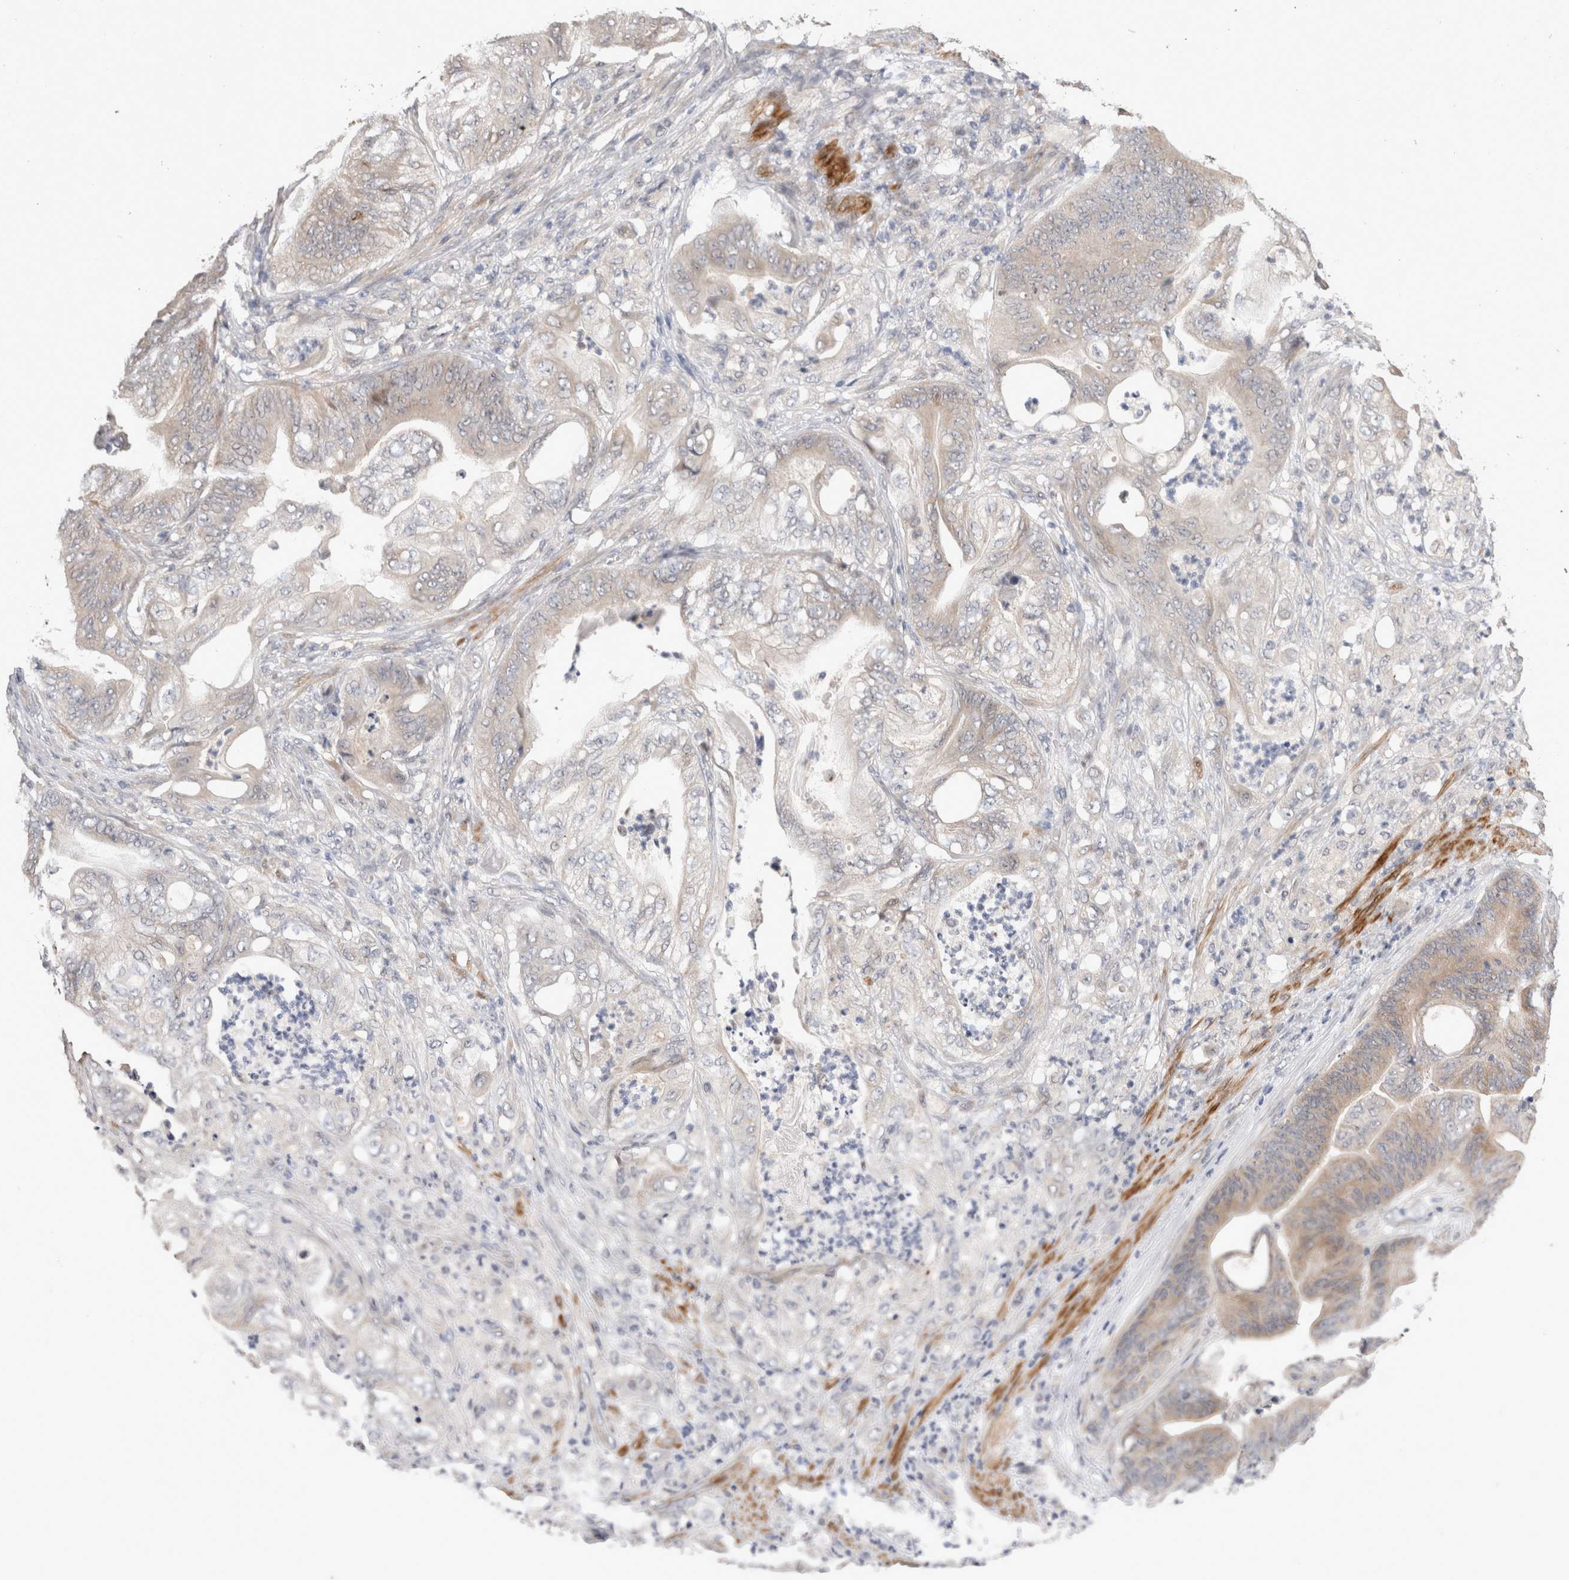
{"staining": {"intensity": "weak", "quantity": "<25%", "location": "cytoplasmic/membranous"}, "tissue": "stomach cancer", "cell_type": "Tumor cells", "image_type": "cancer", "snomed": [{"axis": "morphology", "description": "Adenocarcinoma, NOS"}, {"axis": "topography", "description": "Stomach"}], "caption": "This is an IHC histopathology image of human stomach adenocarcinoma. There is no positivity in tumor cells.", "gene": "CRYBG1", "patient": {"sex": "female", "age": 73}}